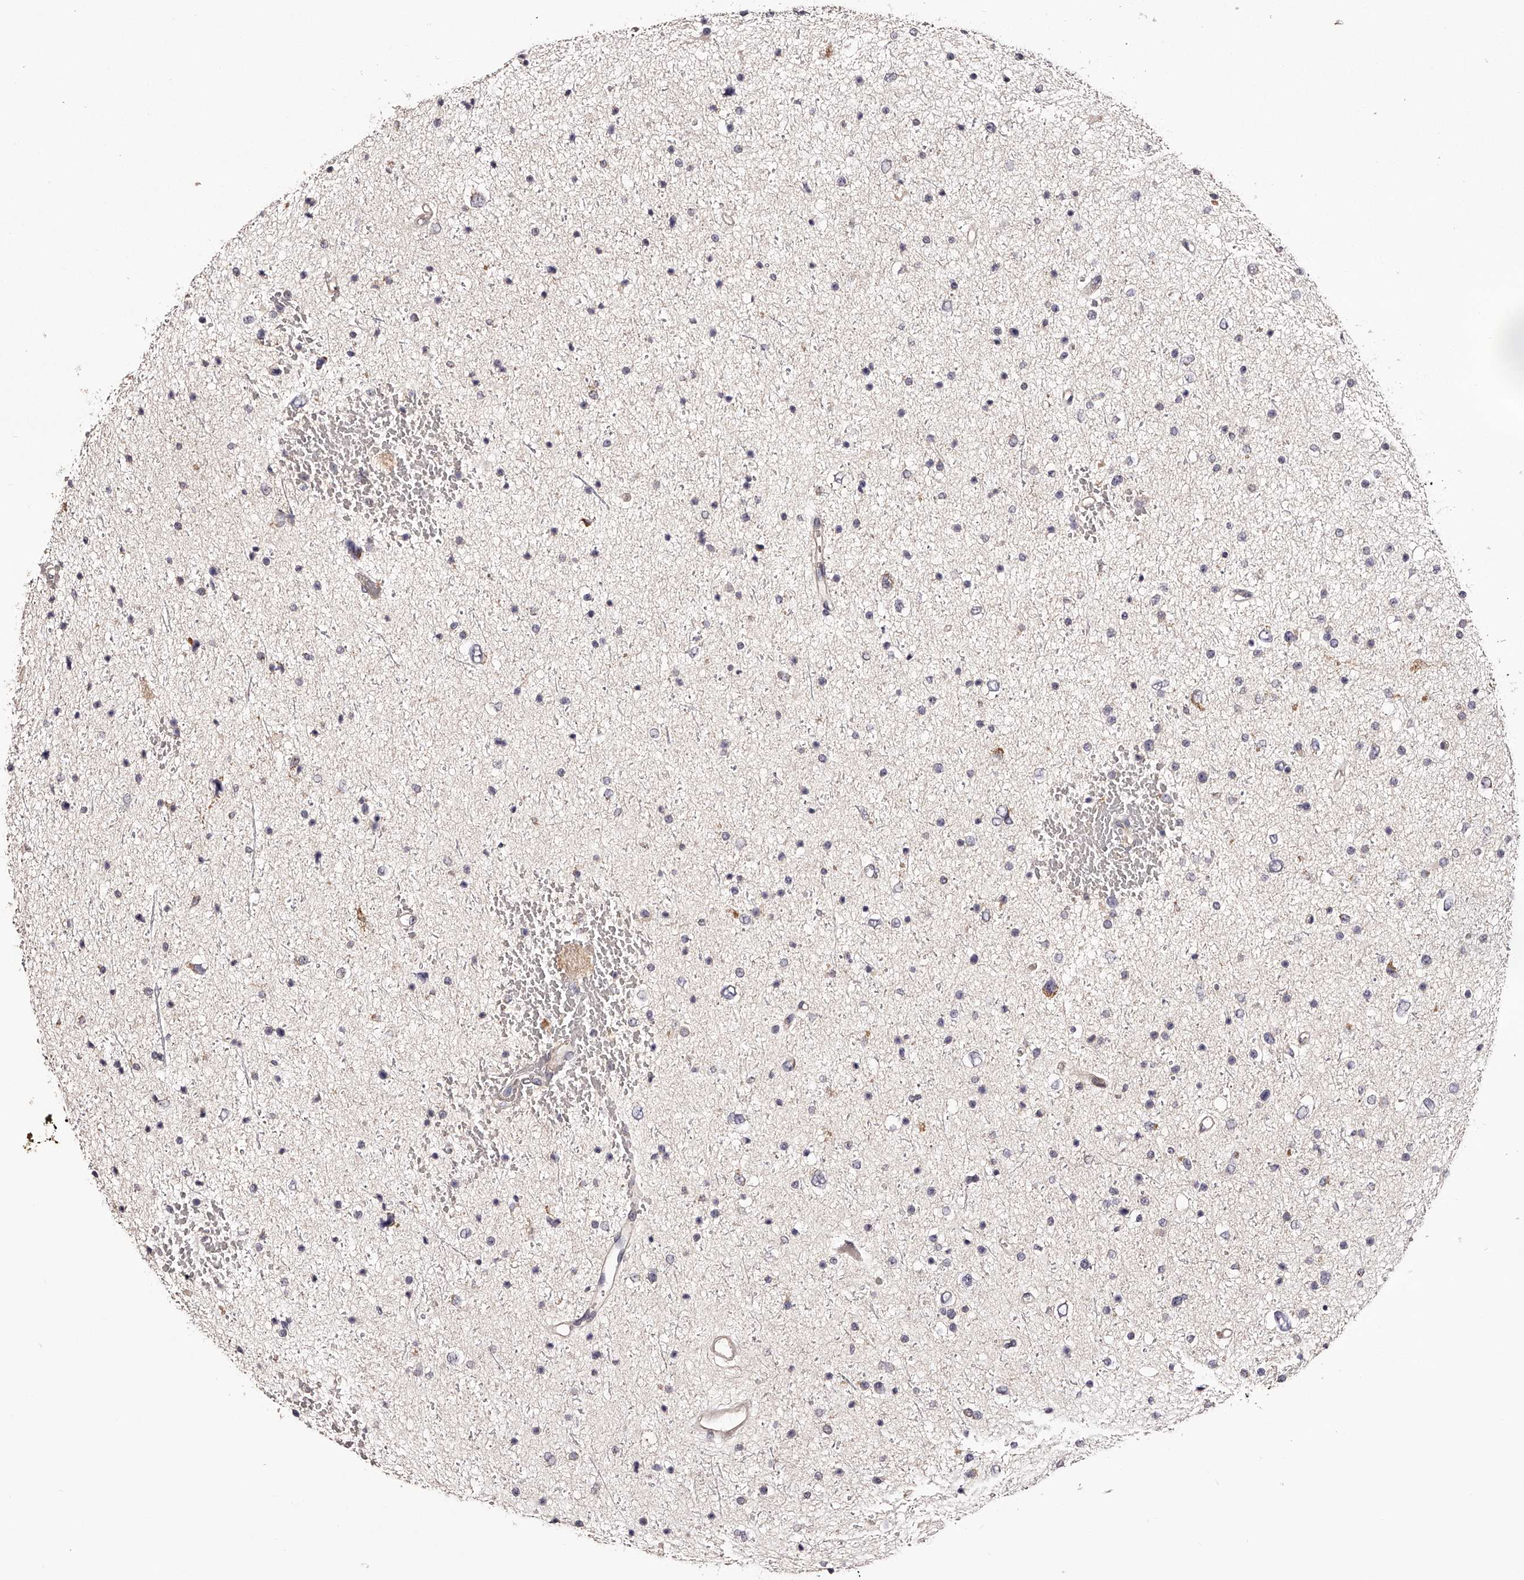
{"staining": {"intensity": "negative", "quantity": "none", "location": "none"}, "tissue": "glioma", "cell_type": "Tumor cells", "image_type": "cancer", "snomed": [{"axis": "morphology", "description": "Glioma, malignant, Low grade"}, {"axis": "topography", "description": "Brain"}], "caption": "Low-grade glioma (malignant) stained for a protein using IHC shows no positivity tumor cells.", "gene": "ODF2L", "patient": {"sex": "female", "age": 37}}